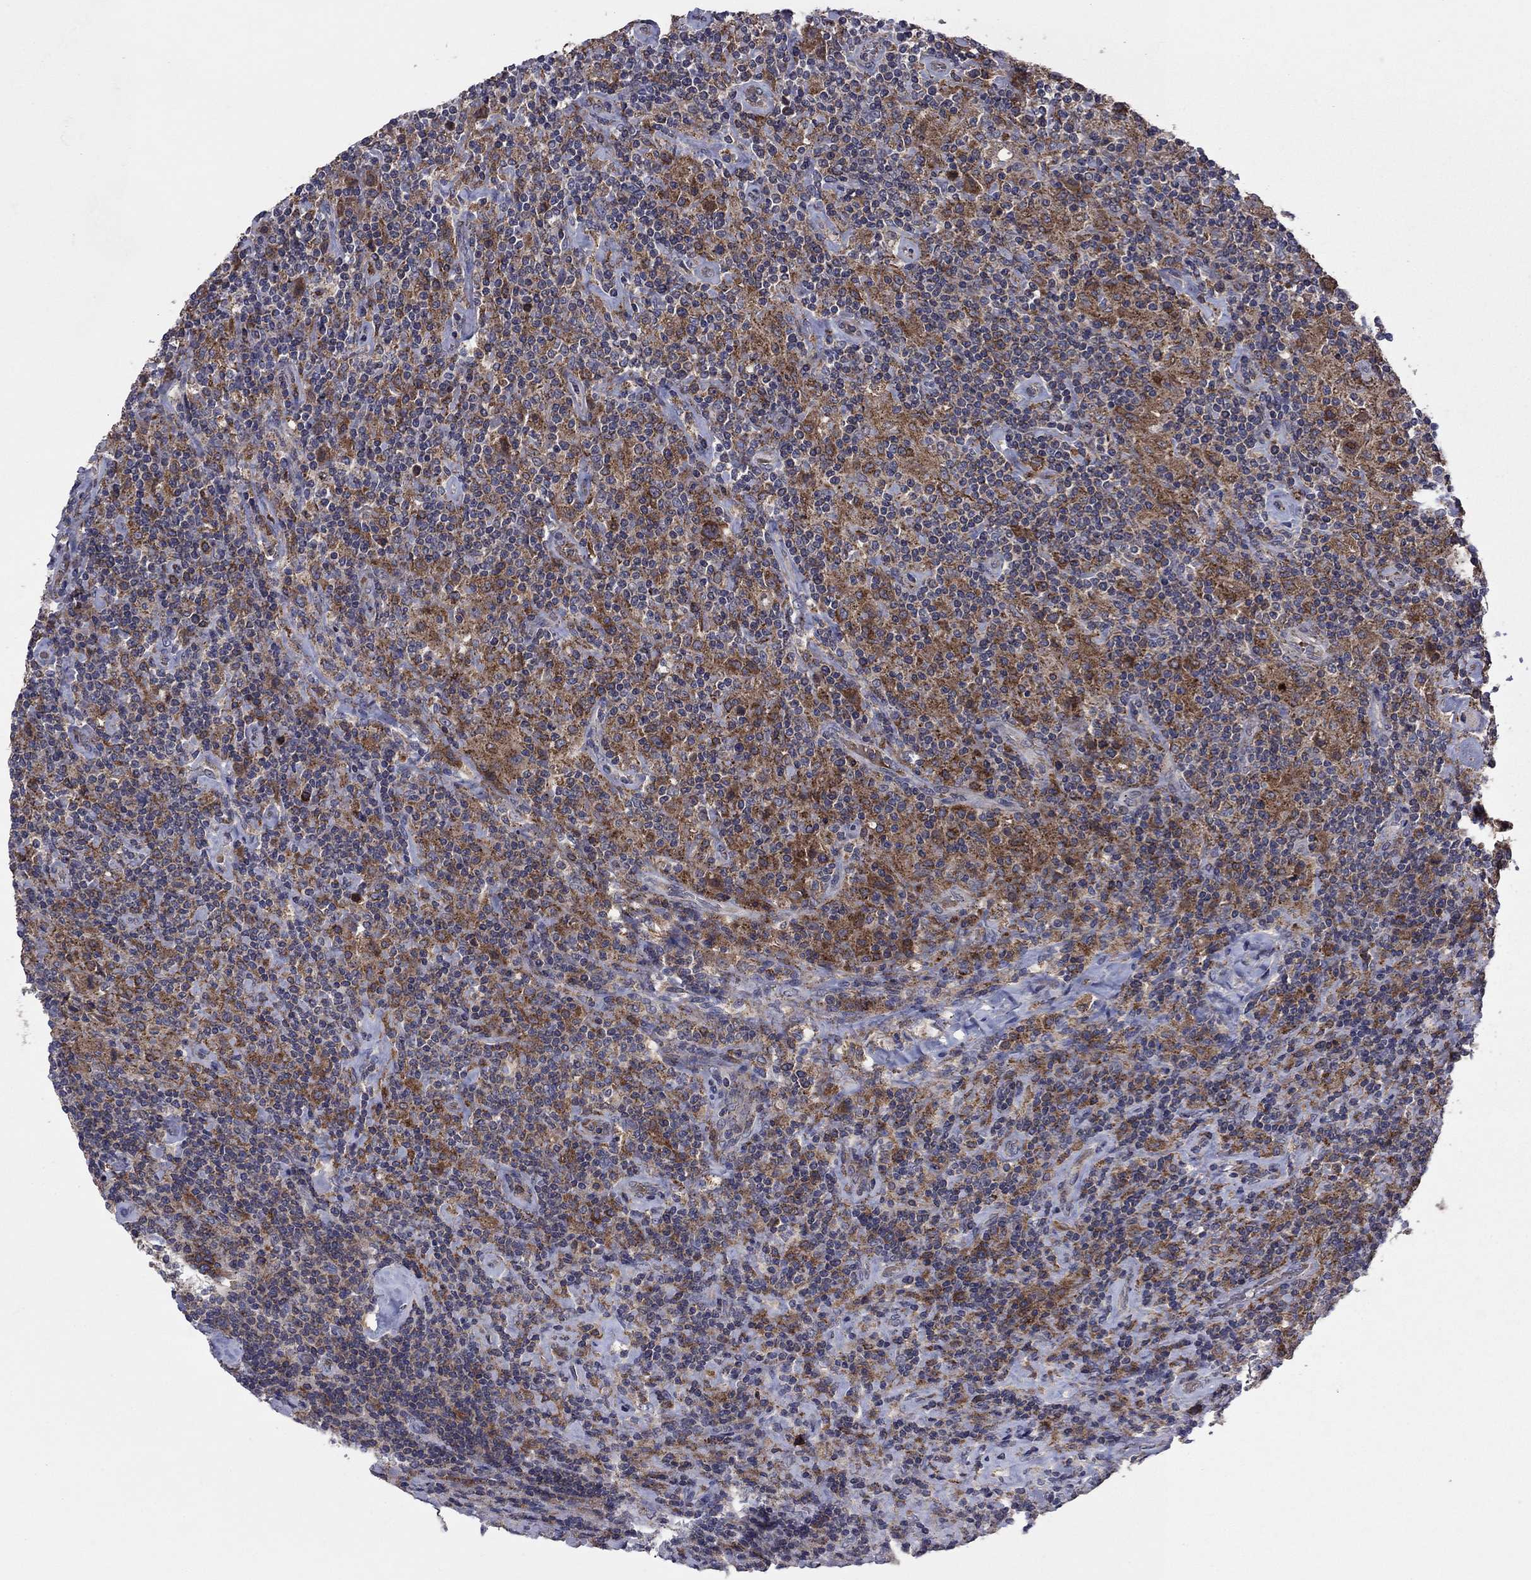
{"staining": {"intensity": "moderate", "quantity": ">75%", "location": "cytoplasmic/membranous"}, "tissue": "lymphoma", "cell_type": "Tumor cells", "image_type": "cancer", "snomed": [{"axis": "morphology", "description": "Hodgkin's disease, NOS"}, {"axis": "topography", "description": "Lymph node"}], "caption": "Human Hodgkin's disease stained with a protein marker shows moderate staining in tumor cells.", "gene": "MEA1", "patient": {"sex": "male", "age": 70}}